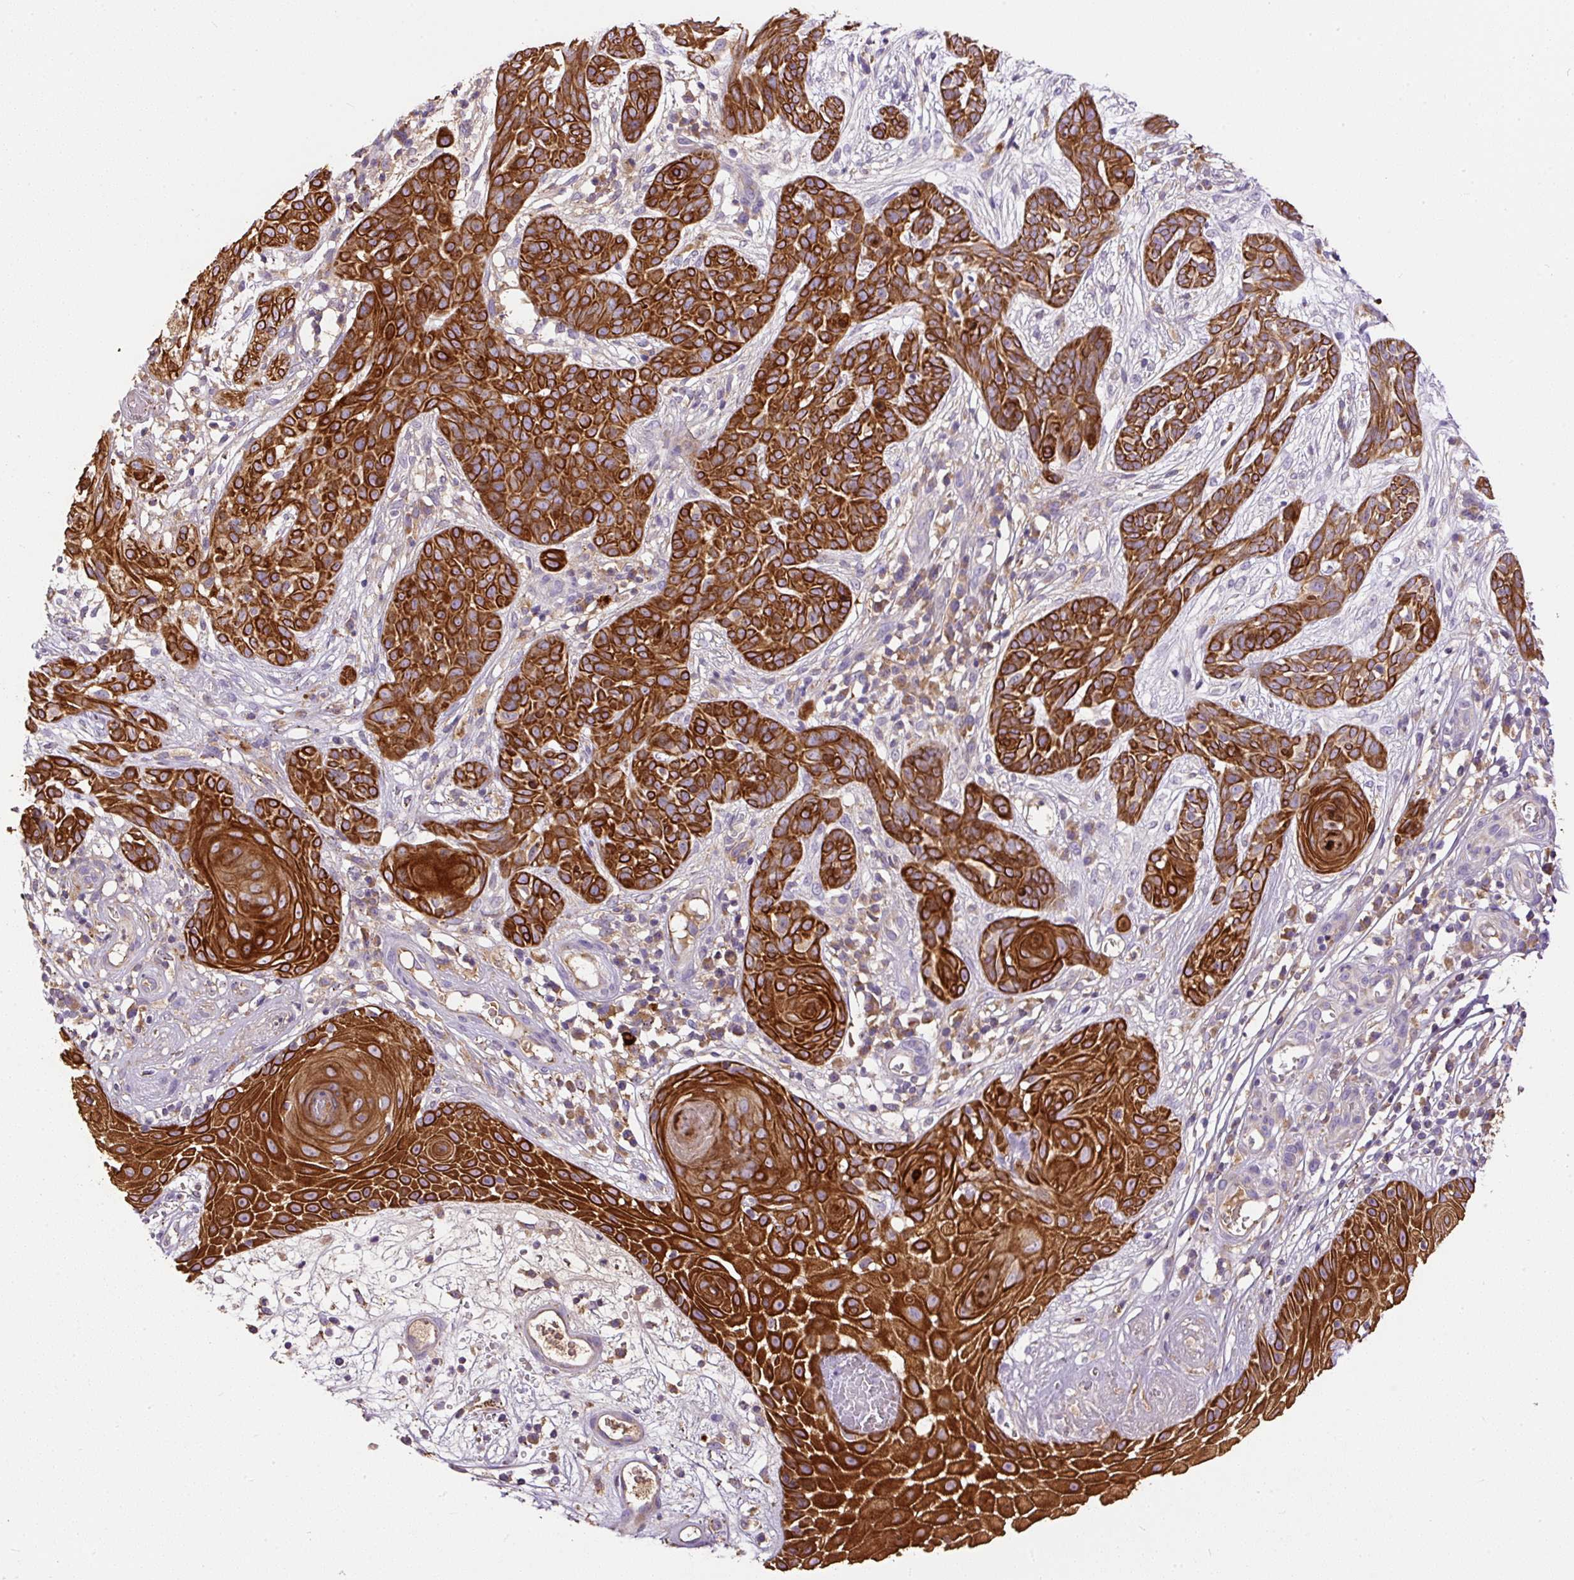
{"staining": {"intensity": "strong", "quantity": ">75%", "location": "cytoplasmic/membranous"}, "tissue": "skin cancer", "cell_type": "Tumor cells", "image_type": "cancer", "snomed": [{"axis": "morphology", "description": "Basal cell carcinoma"}, {"axis": "topography", "description": "Skin"}, {"axis": "topography", "description": "Skin, foot"}], "caption": "Immunohistochemistry staining of skin basal cell carcinoma, which reveals high levels of strong cytoplasmic/membranous positivity in about >75% of tumor cells indicating strong cytoplasmic/membranous protein expression. The staining was performed using DAB (brown) for protein detection and nuclei were counterstained in hematoxylin (blue).", "gene": "DAPK1", "patient": {"sex": "female", "age": 86}}